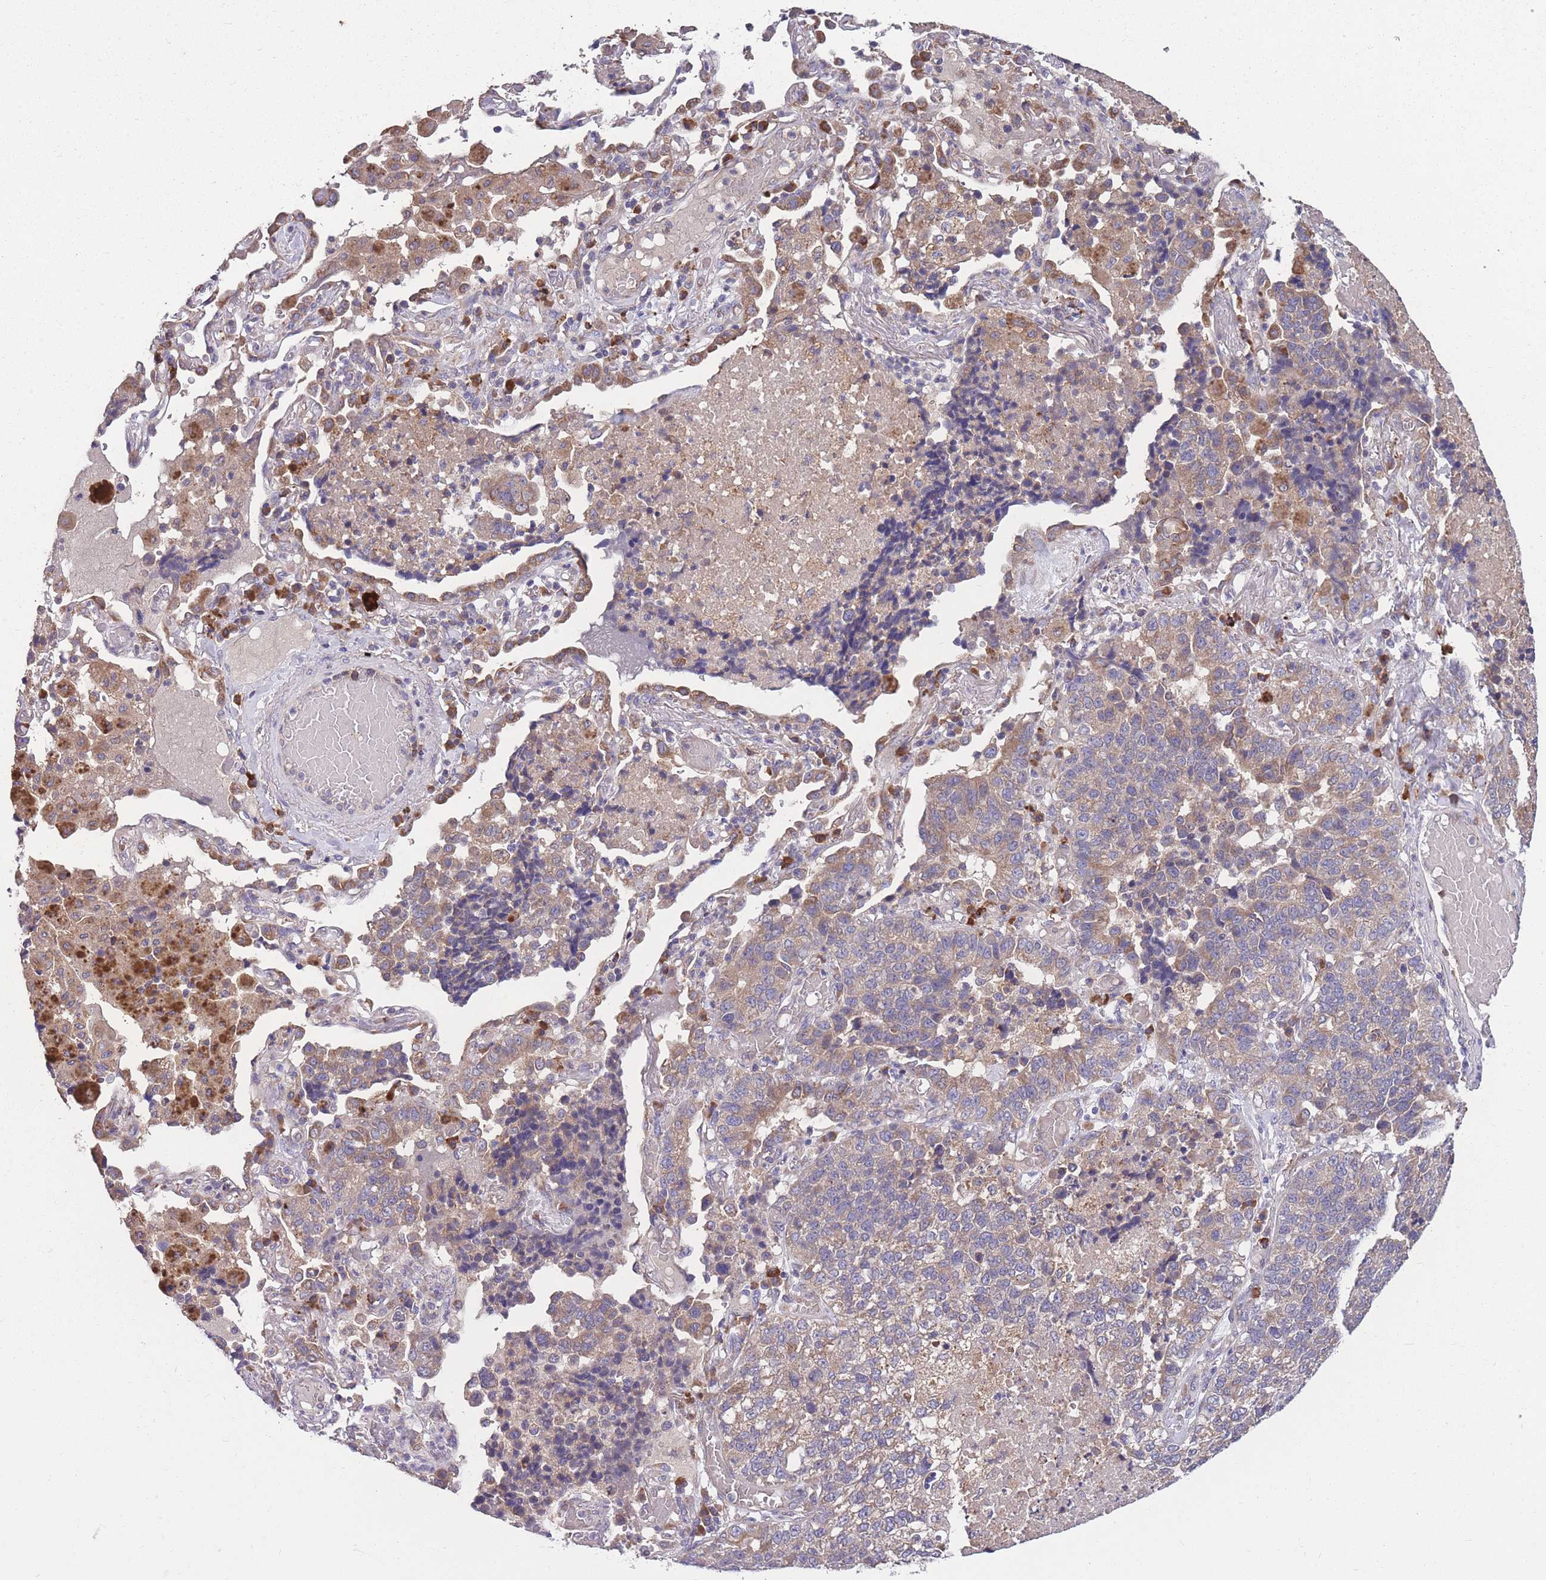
{"staining": {"intensity": "weak", "quantity": ">75%", "location": "cytoplasmic/membranous"}, "tissue": "lung cancer", "cell_type": "Tumor cells", "image_type": "cancer", "snomed": [{"axis": "morphology", "description": "Adenocarcinoma, NOS"}, {"axis": "topography", "description": "Lung"}], "caption": "Weak cytoplasmic/membranous protein expression is appreciated in about >75% of tumor cells in lung cancer (adenocarcinoma). (IHC, brightfield microscopy, high magnification).", "gene": "STIM2", "patient": {"sex": "male", "age": 49}}